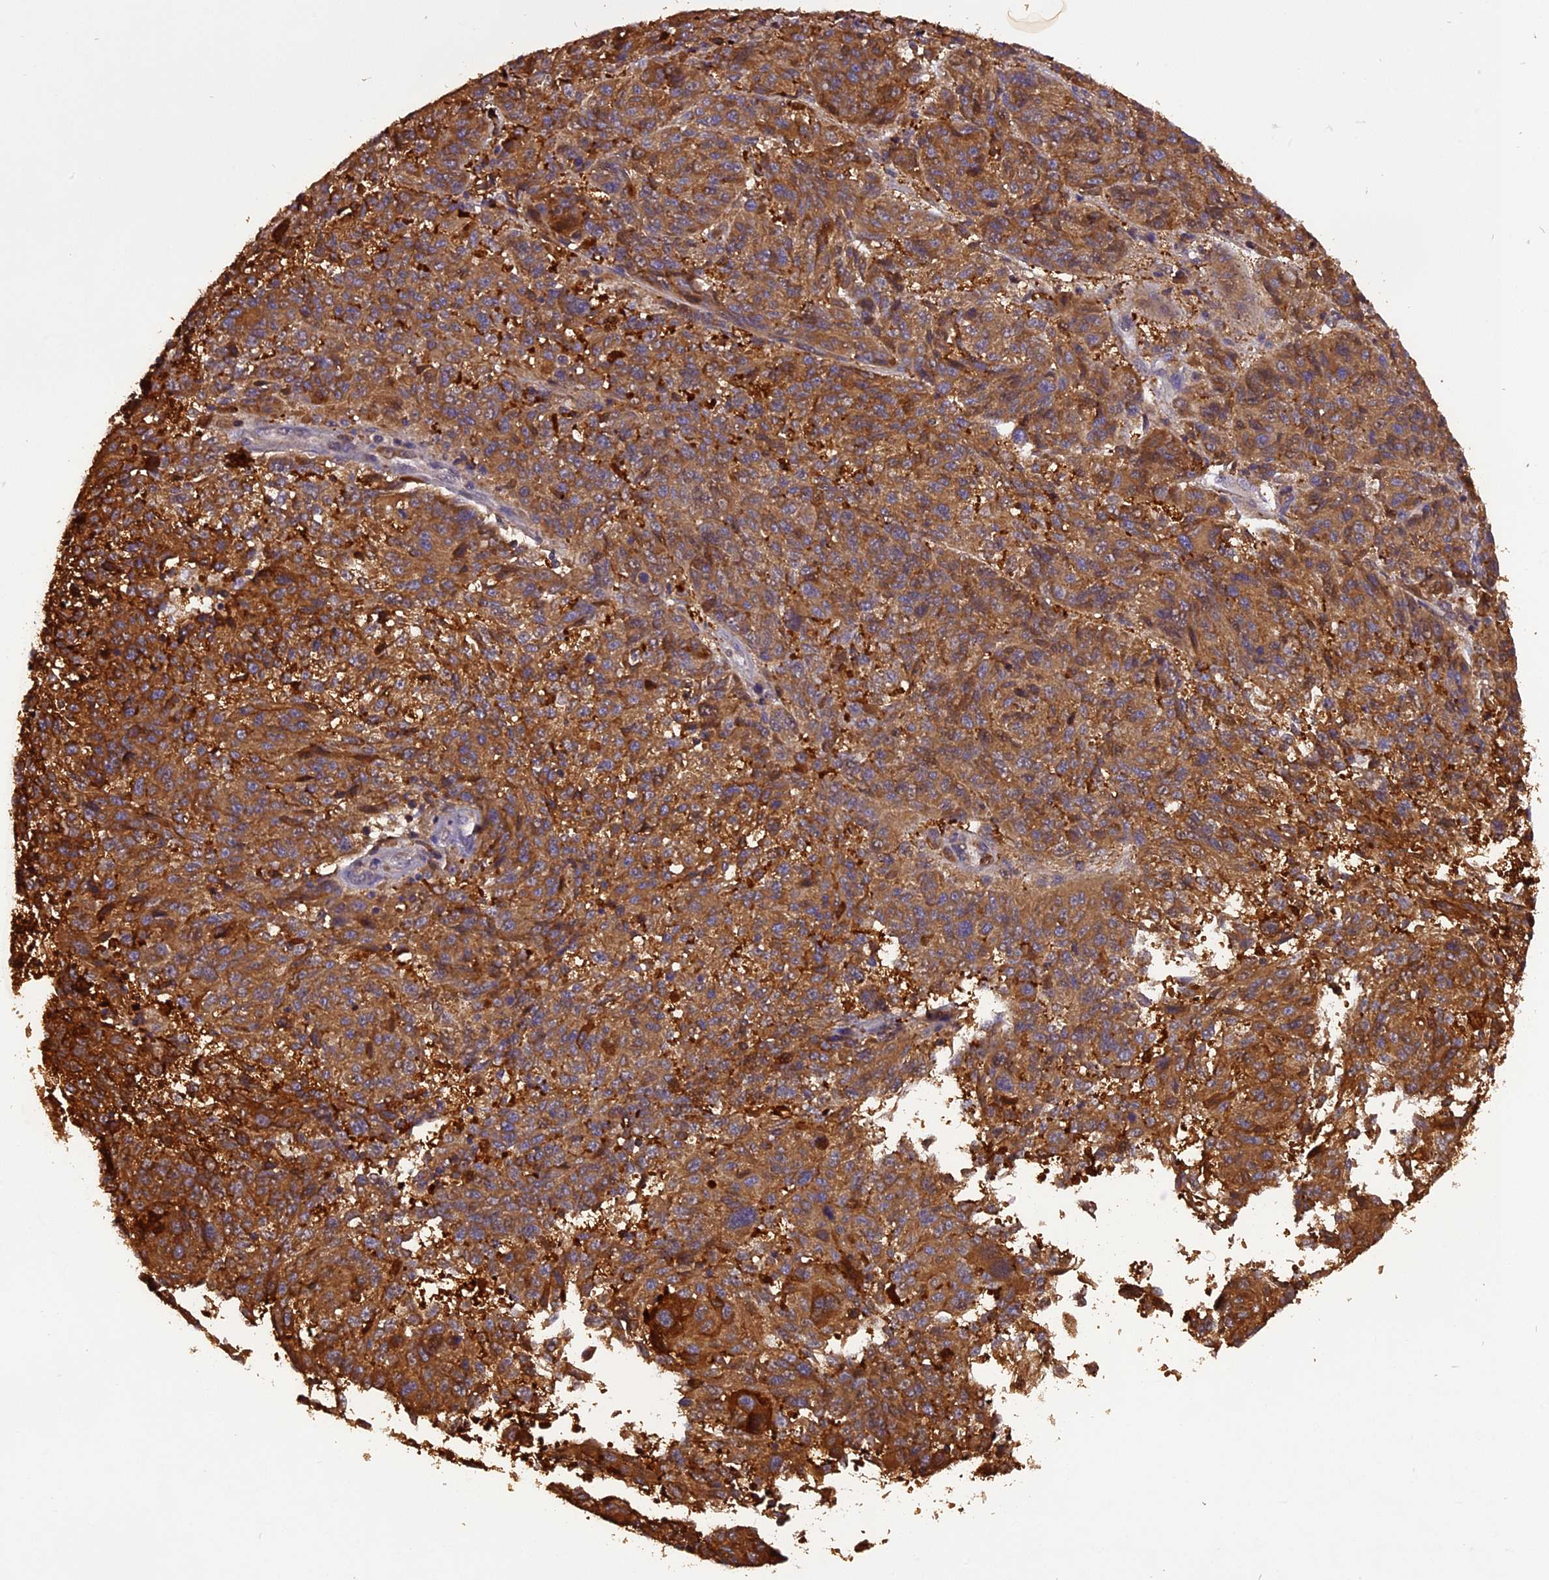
{"staining": {"intensity": "strong", "quantity": ">75%", "location": "cytoplasmic/membranous"}, "tissue": "melanoma", "cell_type": "Tumor cells", "image_type": "cancer", "snomed": [{"axis": "morphology", "description": "Malignant melanoma, NOS"}, {"axis": "topography", "description": "Skin"}], "caption": "High-magnification brightfield microscopy of malignant melanoma stained with DAB (brown) and counterstained with hematoxylin (blue). tumor cells exhibit strong cytoplasmic/membranous staining is identified in approximately>75% of cells.", "gene": "STOML1", "patient": {"sex": "male", "age": 53}}